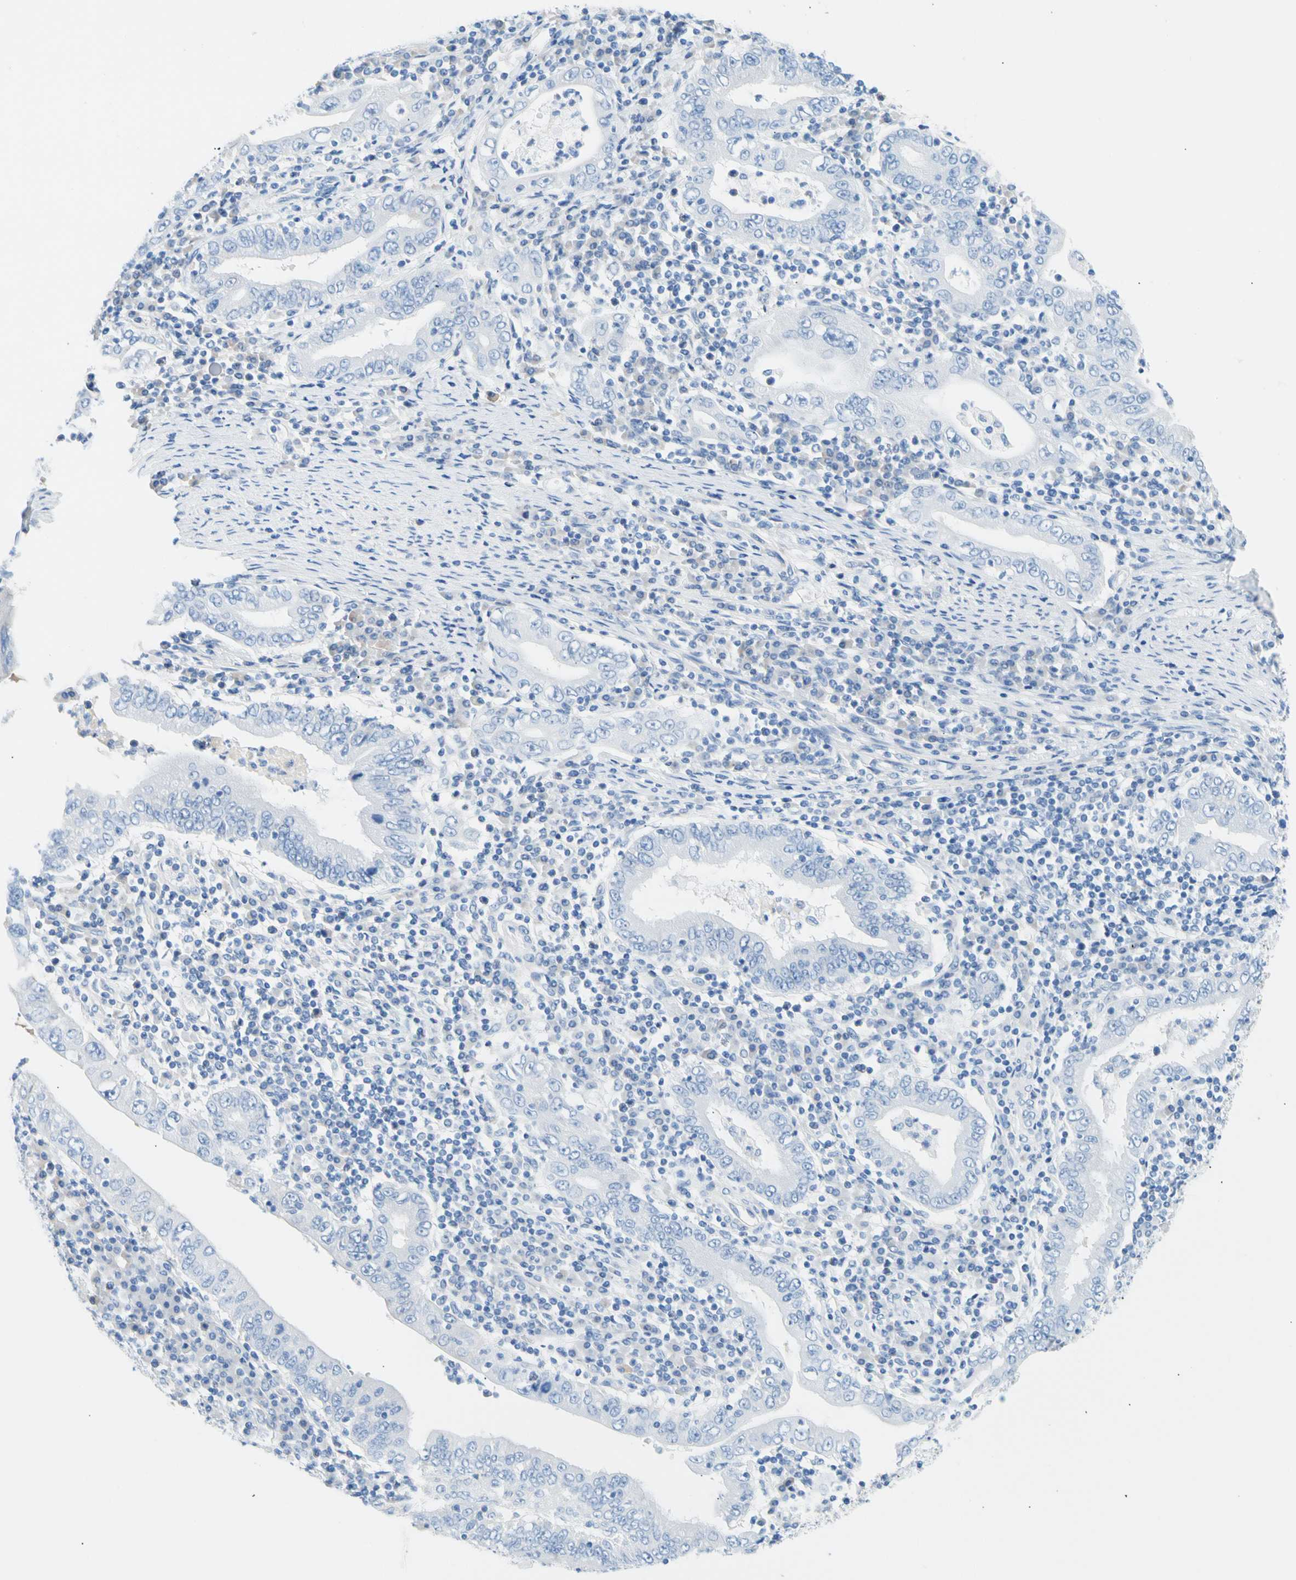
{"staining": {"intensity": "negative", "quantity": "none", "location": "none"}, "tissue": "stomach cancer", "cell_type": "Tumor cells", "image_type": "cancer", "snomed": [{"axis": "morphology", "description": "Normal tissue, NOS"}, {"axis": "morphology", "description": "Adenocarcinoma, NOS"}, {"axis": "topography", "description": "Esophagus"}, {"axis": "topography", "description": "Stomach, upper"}, {"axis": "topography", "description": "Peripheral nerve tissue"}], "caption": "Protein analysis of adenocarcinoma (stomach) demonstrates no significant staining in tumor cells. Nuclei are stained in blue.", "gene": "CEL", "patient": {"sex": "male", "age": 62}}